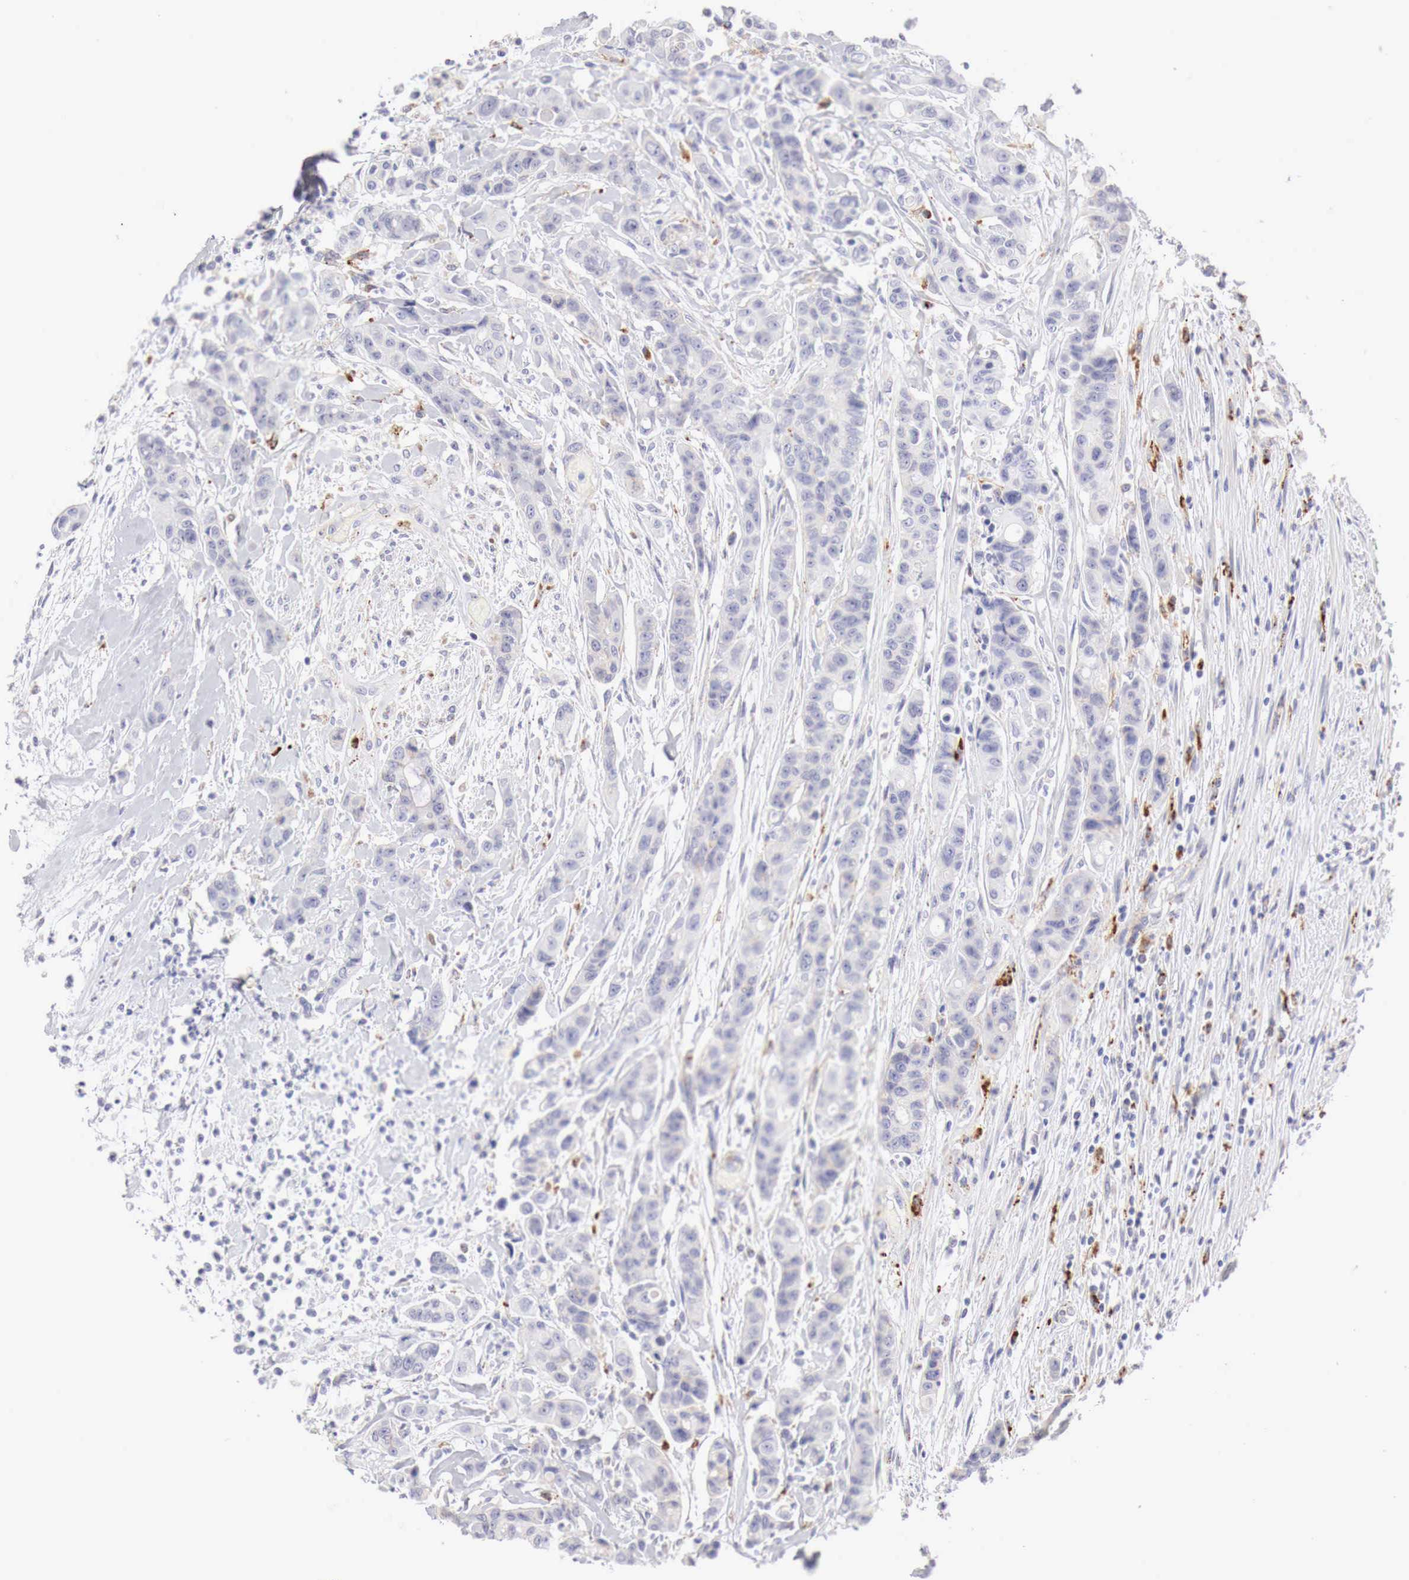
{"staining": {"intensity": "negative", "quantity": "none", "location": "none"}, "tissue": "colorectal cancer", "cell_type": "Tumor cells", "image_type": "cancer", "snomed": [{"axis": "morphology", "description": "Adenocarcinoma, NOS"}, {"axis": "topography", "description": "Colon"}], "caption": "A photomicrograph of colorectal cancer stained for a protein demonstrates no brown staining in tumor cells. (DAB (3,3'-diaminobenzidine) immunohistochemistry, high magnification).", "gene": "GLA", "patient": {"sex": "female", "age": 70}}